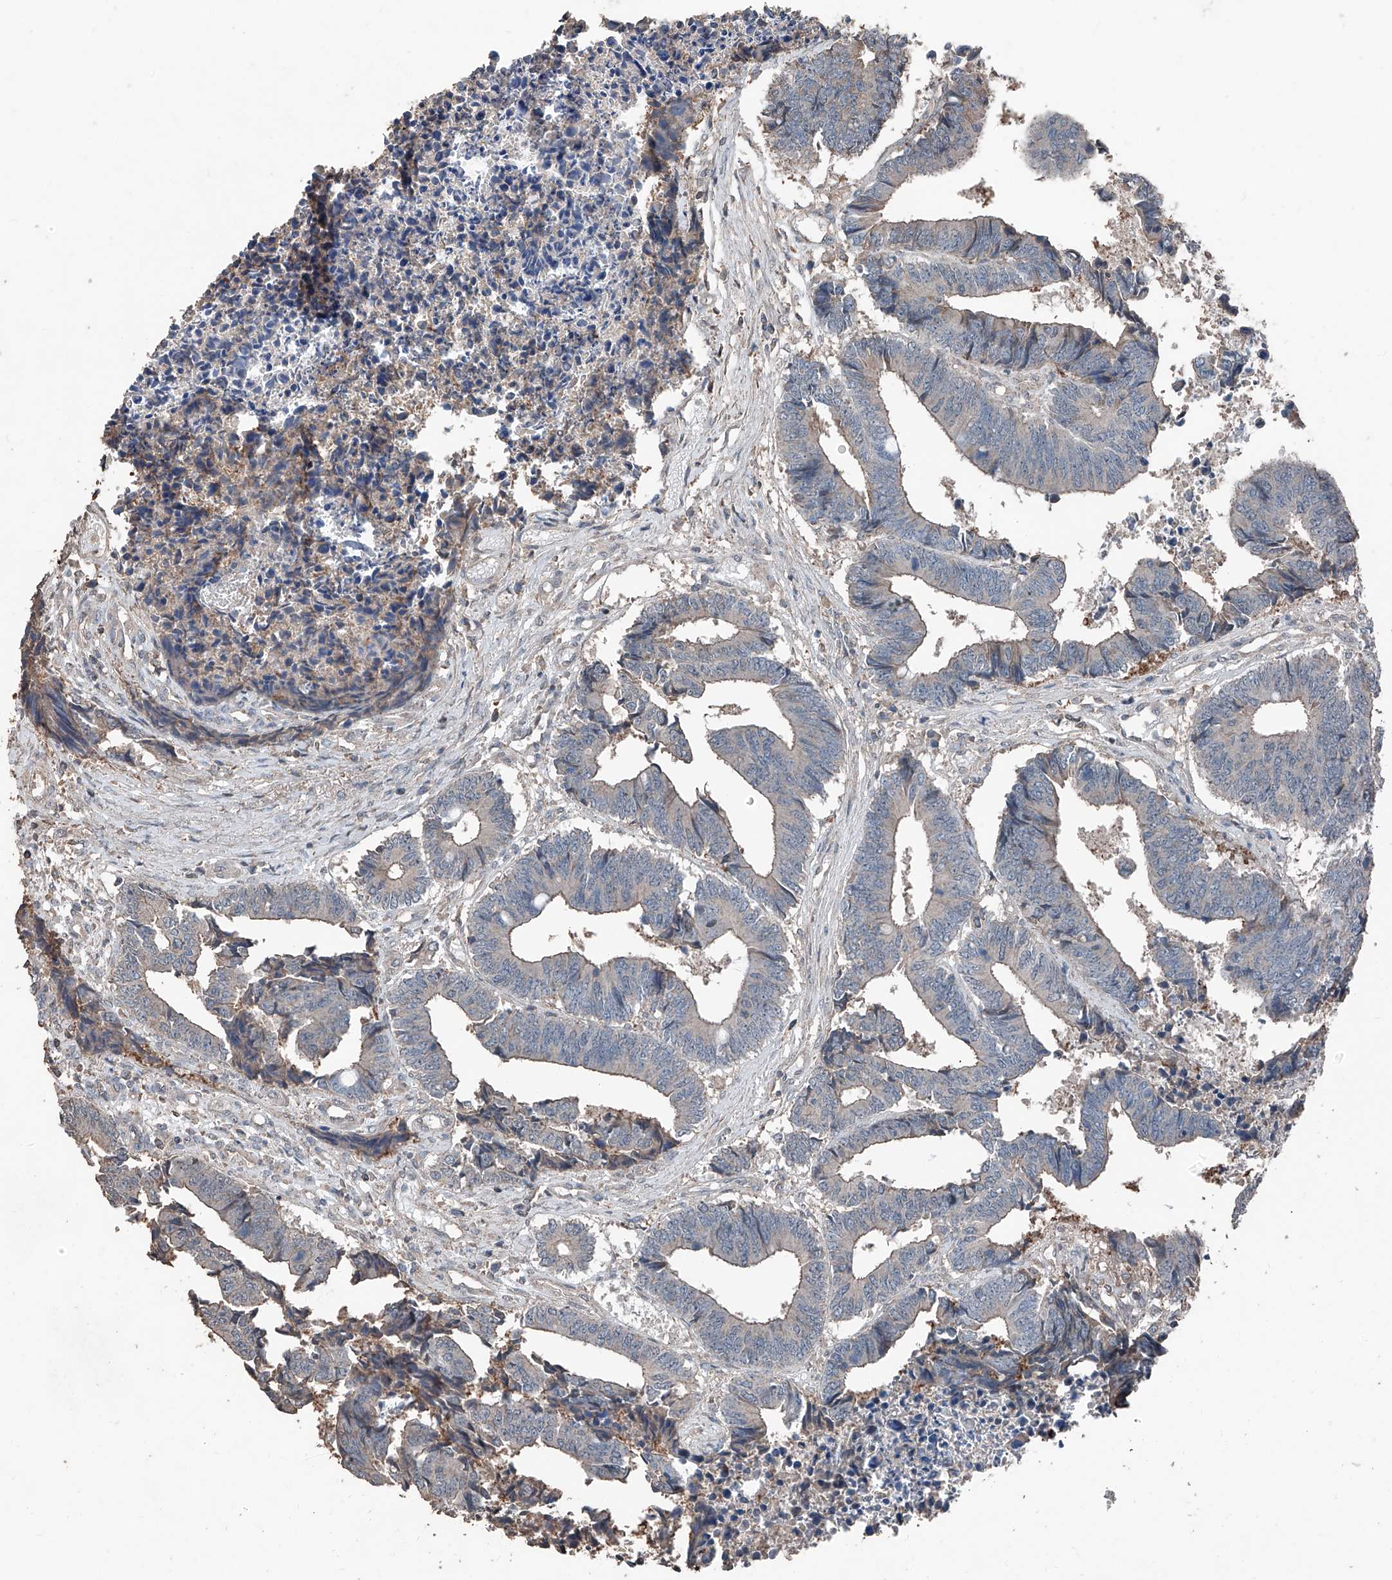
{"staining": {"intensity": "weak", "quantity": "25%-75%", "location": "cytoplasmic/membranous"}, "tissue": "colorectal cancer", "cell_type": "Tumor cells", "image_type": "cancer", "snomed": [{"axis": "morphology", "description": "Adenocarcinoma, NOS"}, {"axis": "topography", "description": "Rectum"}], "caption": "Immunohistochemical staining of human colorectal cancer exhibits low levels of weak cytoplasmic/membranous protein positivity in approximately 25%-75% of tumor cells.", "gene": "MAMLD1", "patient": {"sex": "male", "age": 84}}